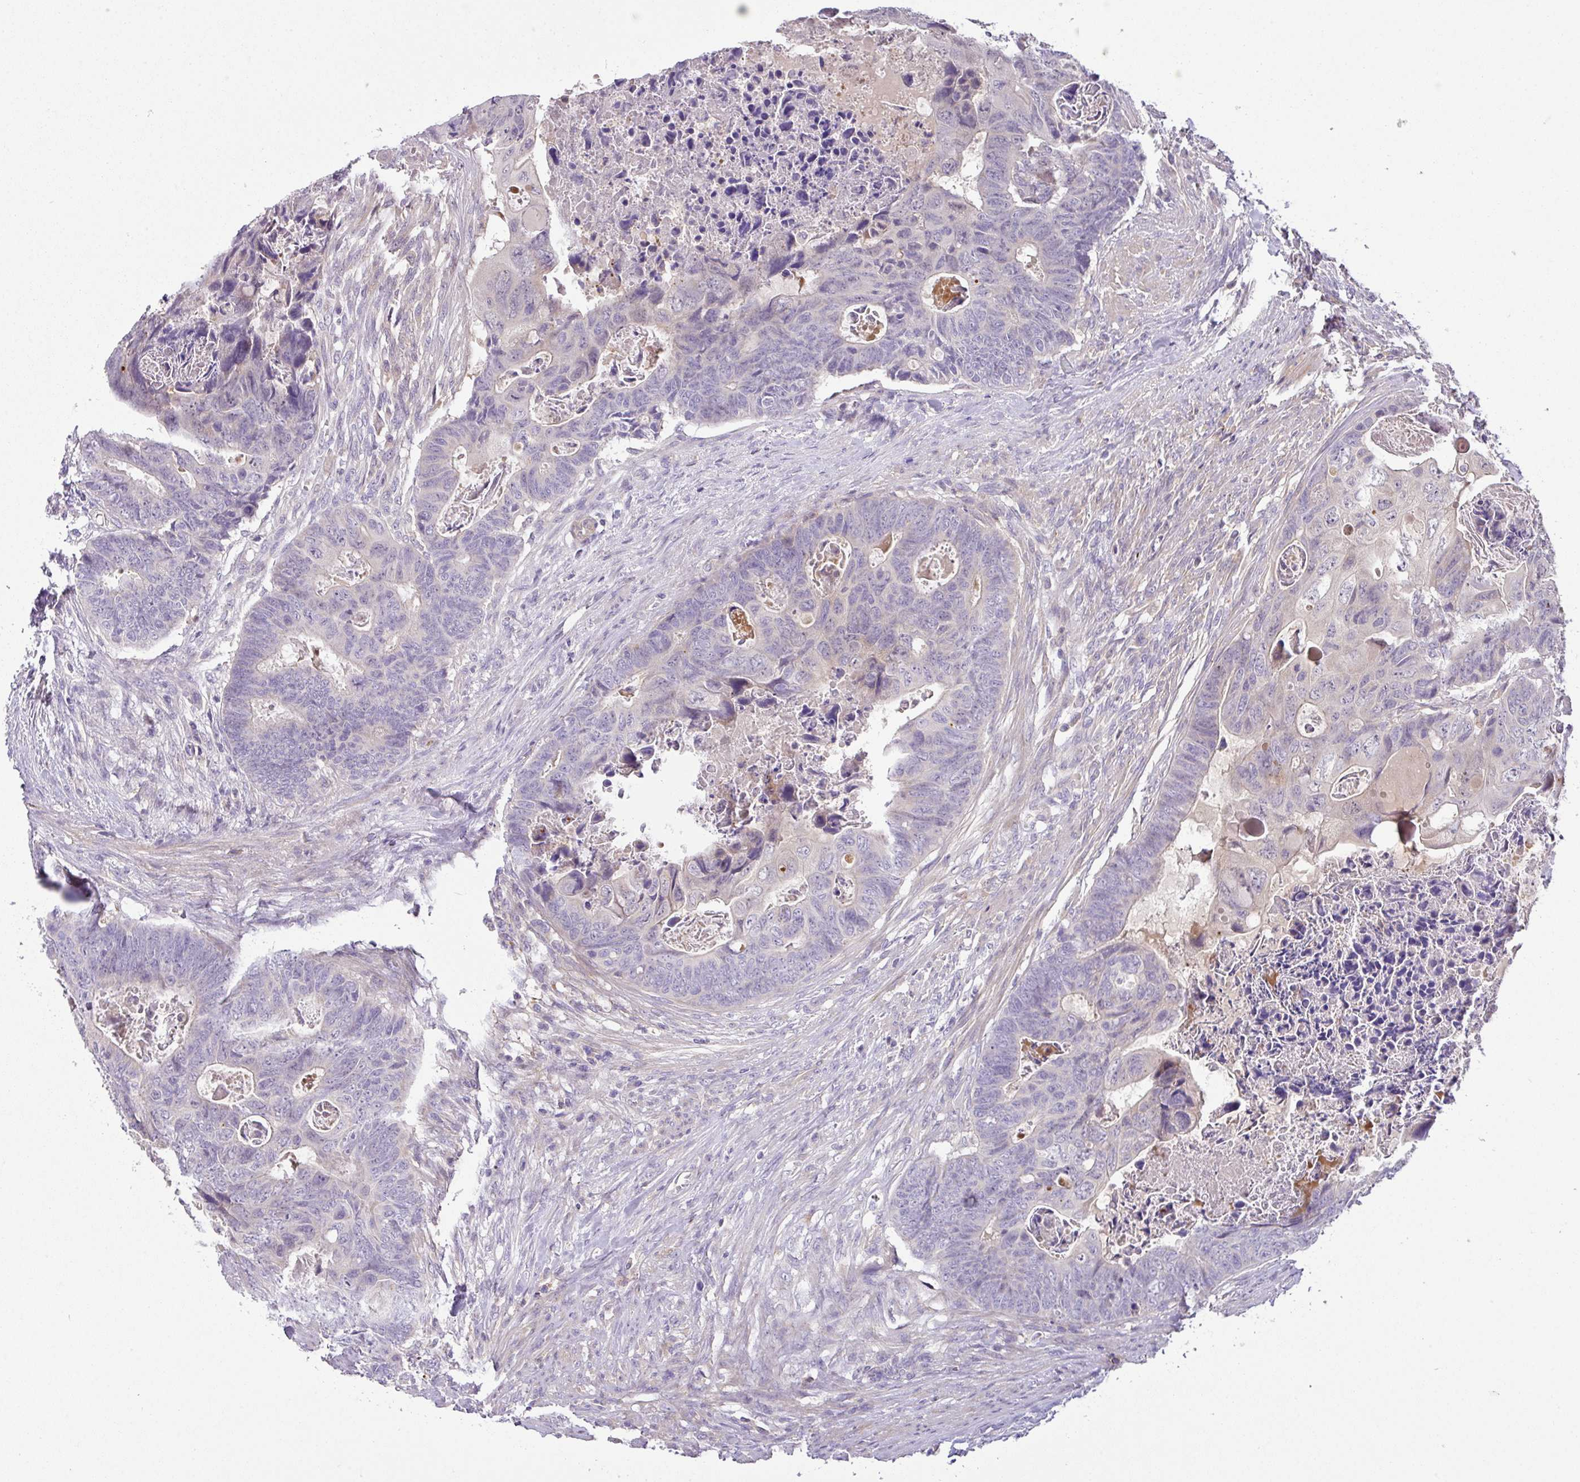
{"staining": {"intensity": "negative", "quantity": "none", "location": "none"}, "tissue": "colorectal cancer", "cell_type": "Tumor cells", "image_type": "cancer", "snomed": [{"axis": "morphology", "description": "Adenocarcinoma, NOS"}, {"axis": "topography", "description": "Rectum"}], "caption": "A high-resolution micrograph shows IHC staining of colorectal cancer (adenocarcinoma), which exhibits no significant expression in tumor cells. (Brightfield microscopy of DAB (3,3'-diaminobenzidine) immunohistochemistry (IHC) at high magnification).", "gene": "HOXC13", "patient": {"sex": "female", "age": 78}}